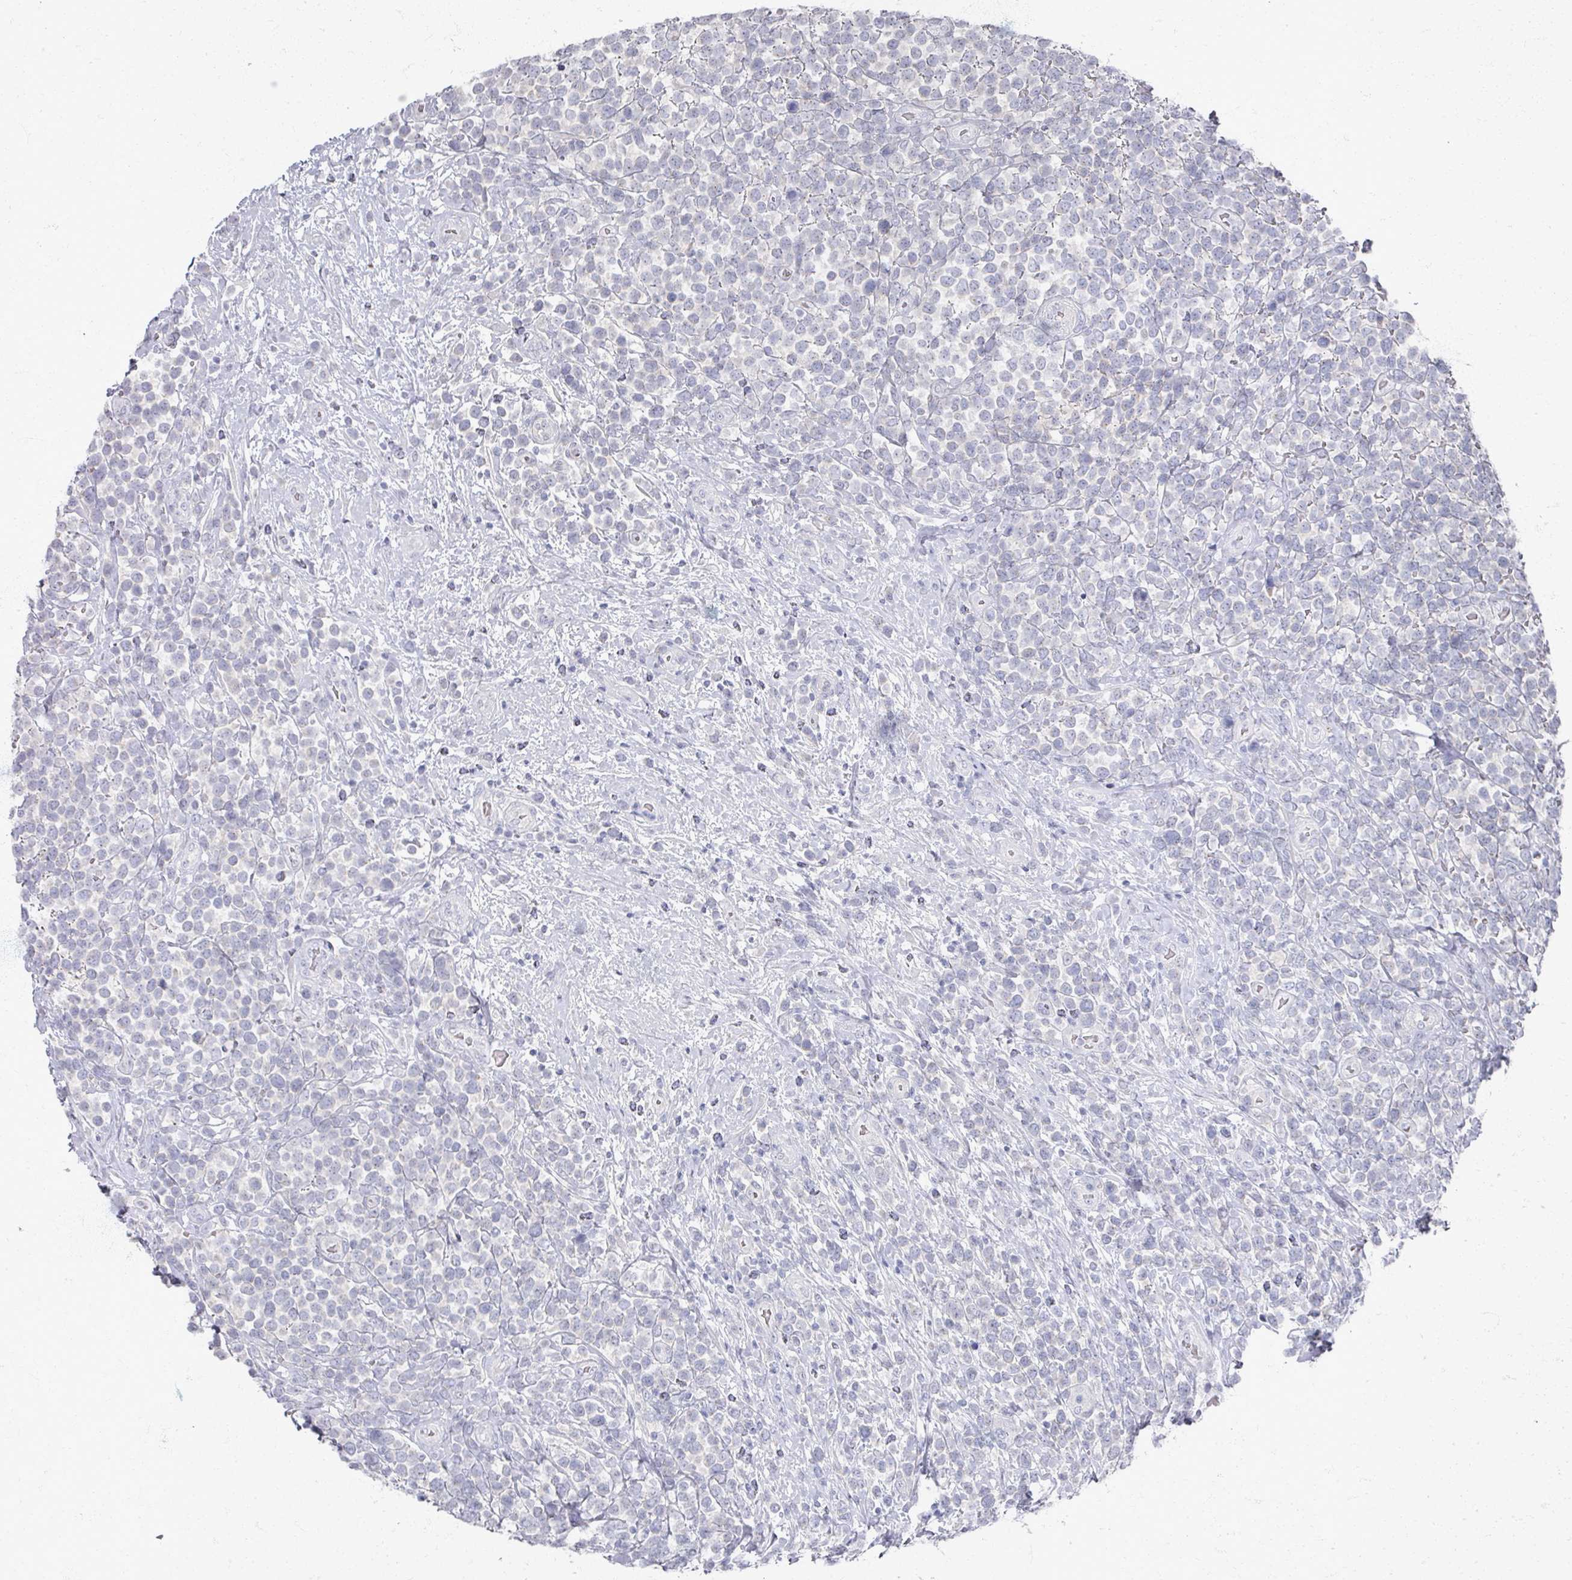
{"staining": {"intensity": "negative", "quantity": "none", "location": "none"}, "tissue": "lymphoma", "cell_type": "Tumor cells", "image_type": "cancer", "snomed": [{"axis": "morphology", "description": "Malignant lymphoma, non-Hodgkin's type, High grade"}, {"axis": "topography", "description": "Soft tissue"}], "caption": "Lymphoma was stained to show a protein in brown. There is no significant positivity in tumor cells.", "gene": "TTYH3", "patient": {"sex": "female", "age": 56}}